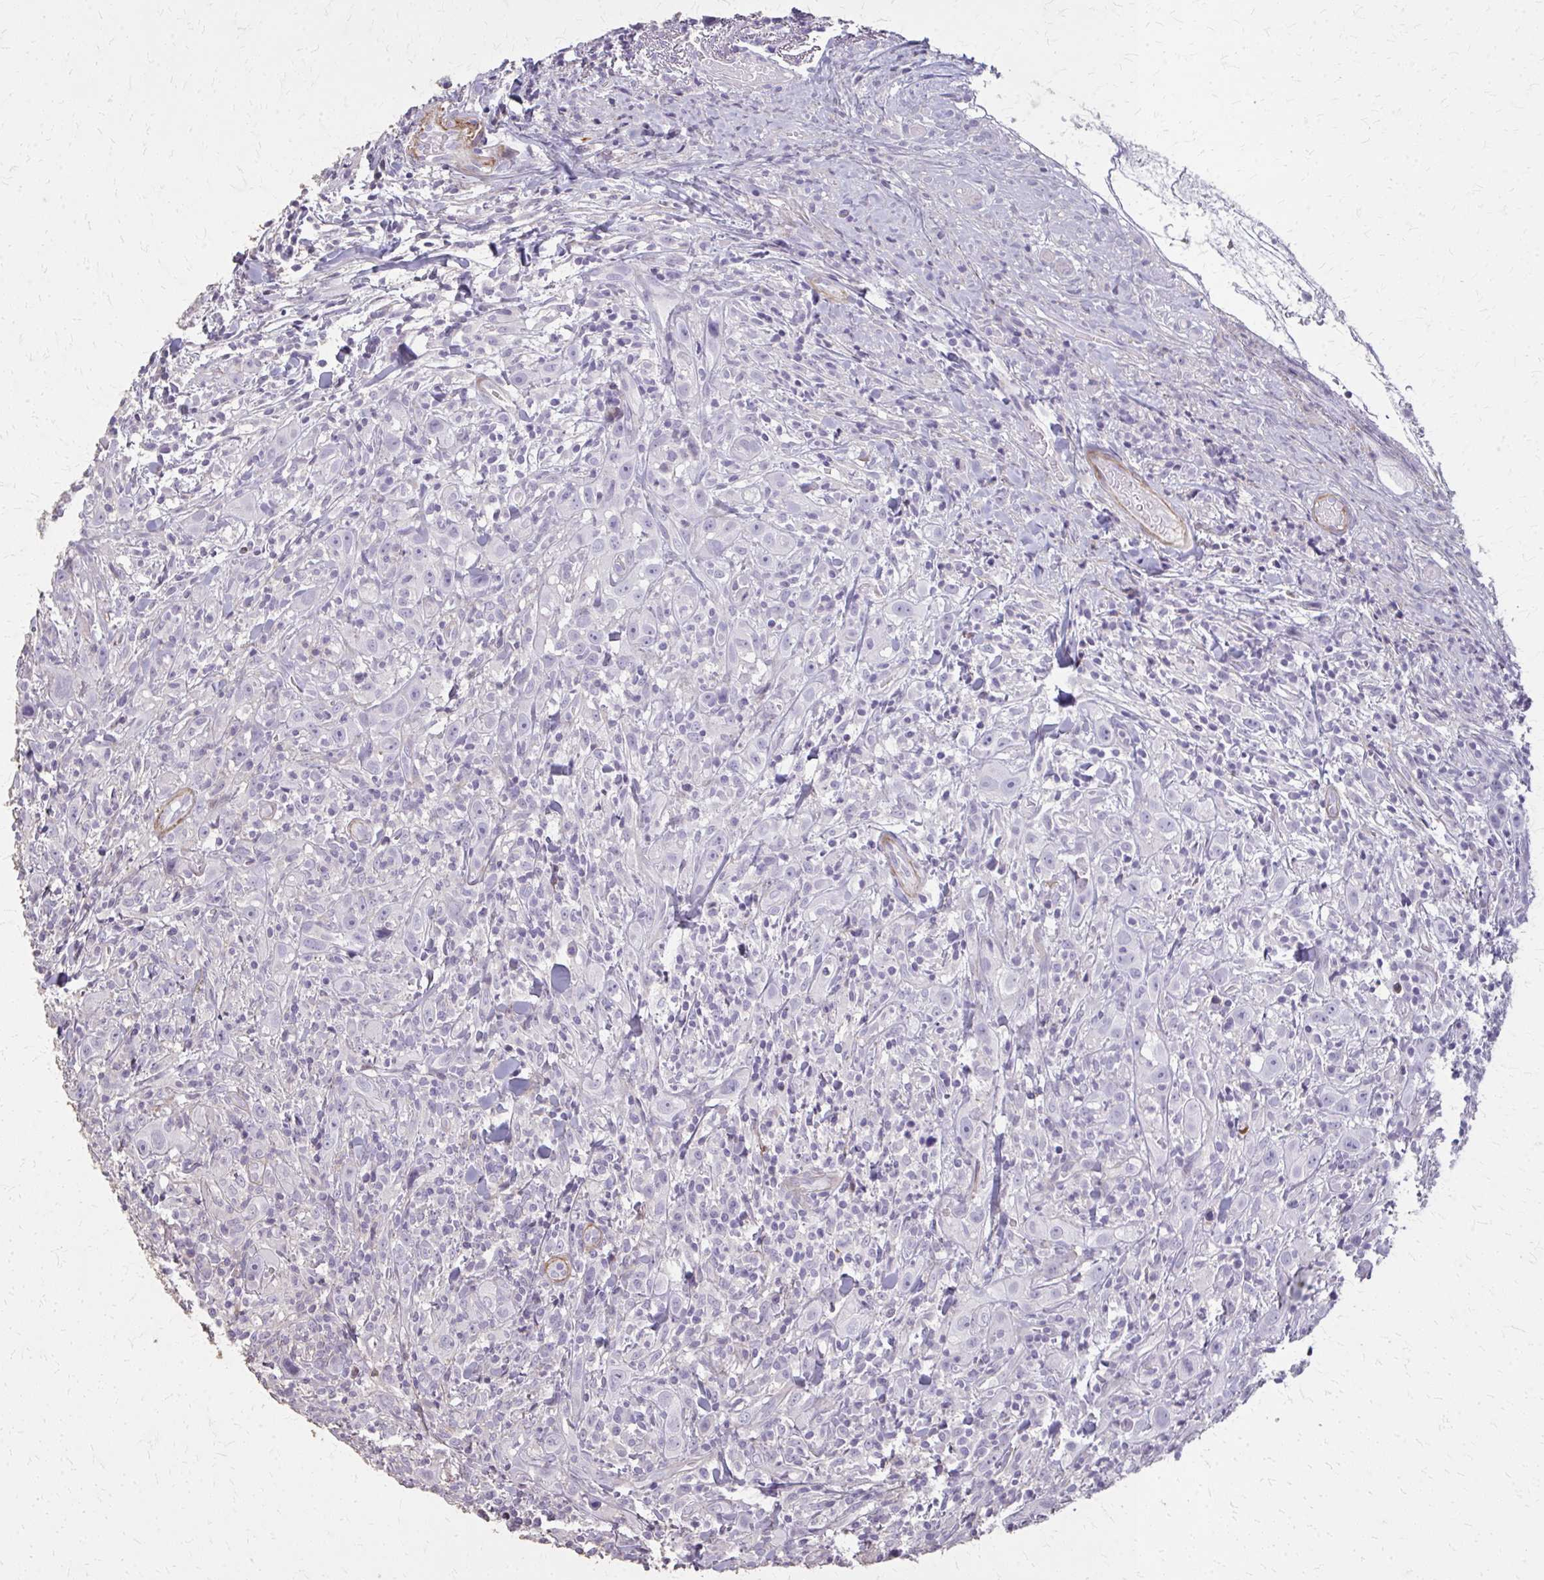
{"staining": {"intensity": "negative", "quantity": "none", "location": "none"}, "tissue": "head and neck cancer", "cell_type": "Tumor cells", "image_type": "cancer", "snomed": [{"axis": "morphology", "description": "Squamous cell carcinoma, NOS"}, {"axis": "topography", "description": "Head-Neck"}], "caption": "The IHC image has no significant positivity in tumor cells of head and neck squamous cell carcinoma tissue.", "gene": "TENM4", "patient": {"sex": "female", "age": 95}}